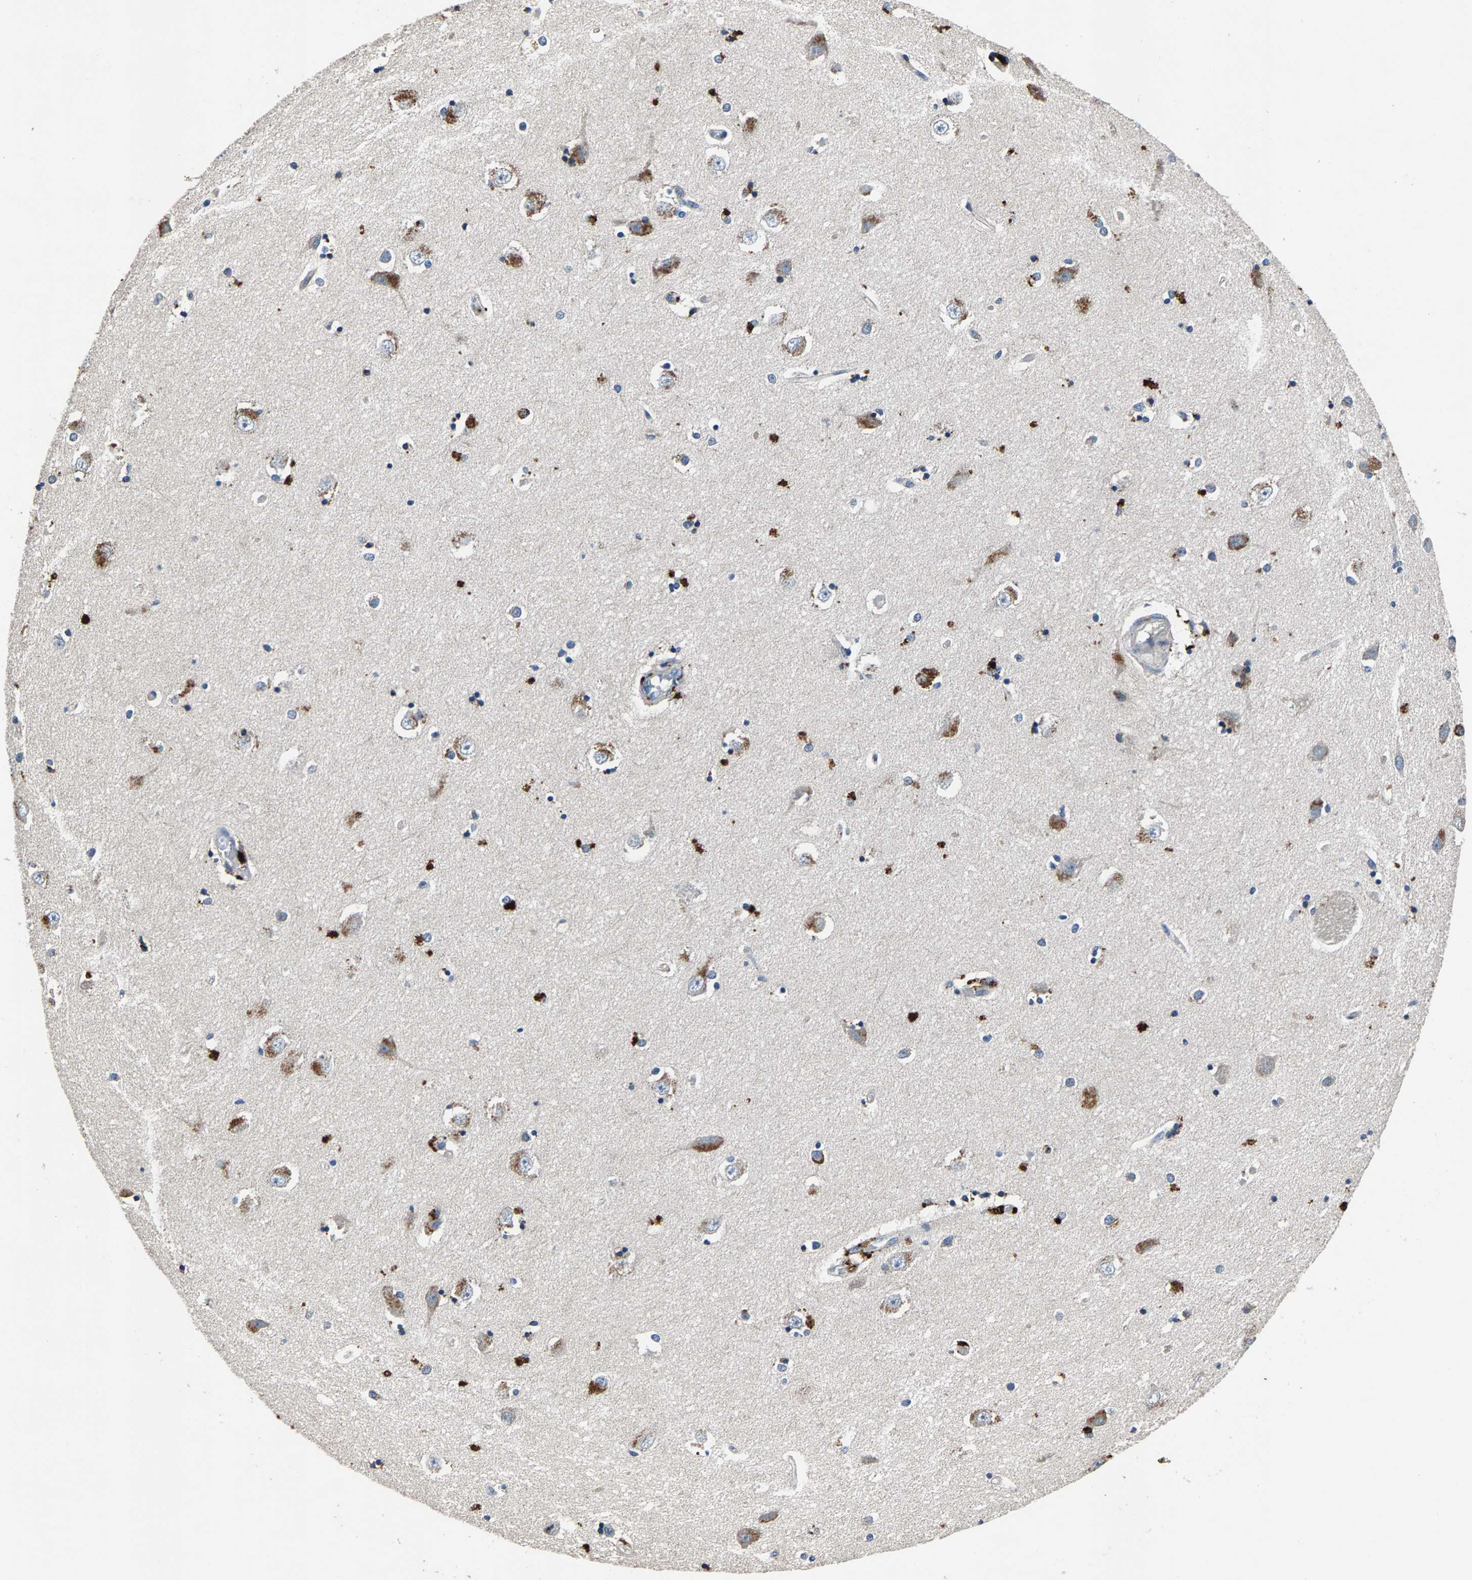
{"staining": {"intensity": "strong", "quantity": "<25%", "location": "cytoplasmic/membranous"}, "tissue": "hippocampus", "cell_type": "Glial cells", "image_type": "normal", "snomed": [{"axis": "morphology", "description": "Normal tissue, NOS"}, {"axis": "topography", "description": "Hippocampus"}], "caption": "IHC image of normal human hippocampus stained for a protein (brown), which exhibits medium levels of strong cytoplasmic/membranous positivity in approximately <25% of glial cells.", "gene": "PRXL2C", "patient": {"sex": "male", "age": 45}}